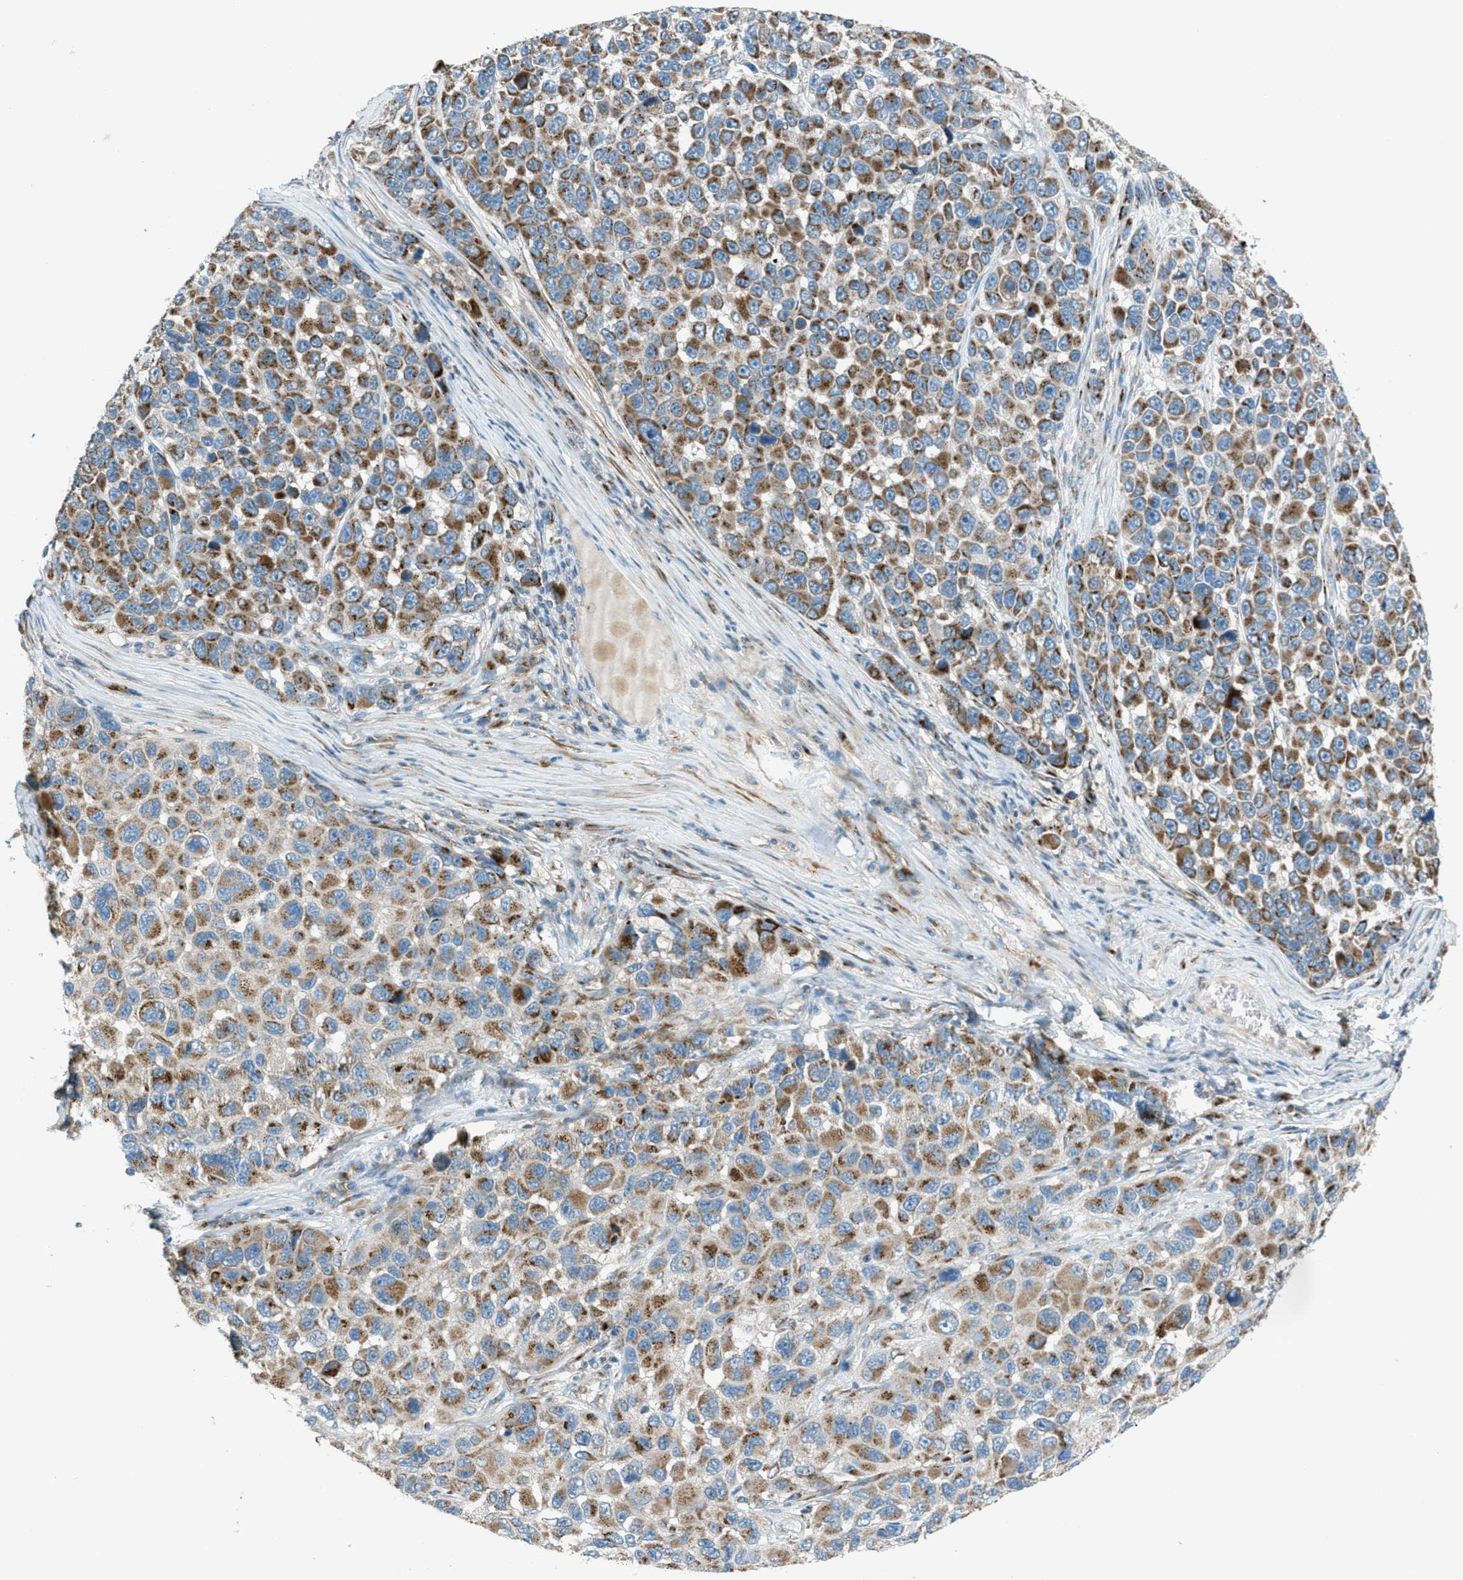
{"staining": {"intensity": "moderate", "quantity": ">75%", "location": "cytoplasmic/membranous"}, "tissue": "melanoma", "cell_type": "Tumor cells", "image_type": "cancer", "snomed": [{"axis": "morphology", "description": "Malignant melanoma, NOS"}, {"axis": "topography", "description": "Skin"}], "caption": "Moderate cytoplasmic/membranous positivity for a protein is appreciated in about >75% of tumor cells of malignant melanoma using immunohistochemistry (IHC).", "gene": "BCKDK", "patient": {"sex": "male", "age": 53}}